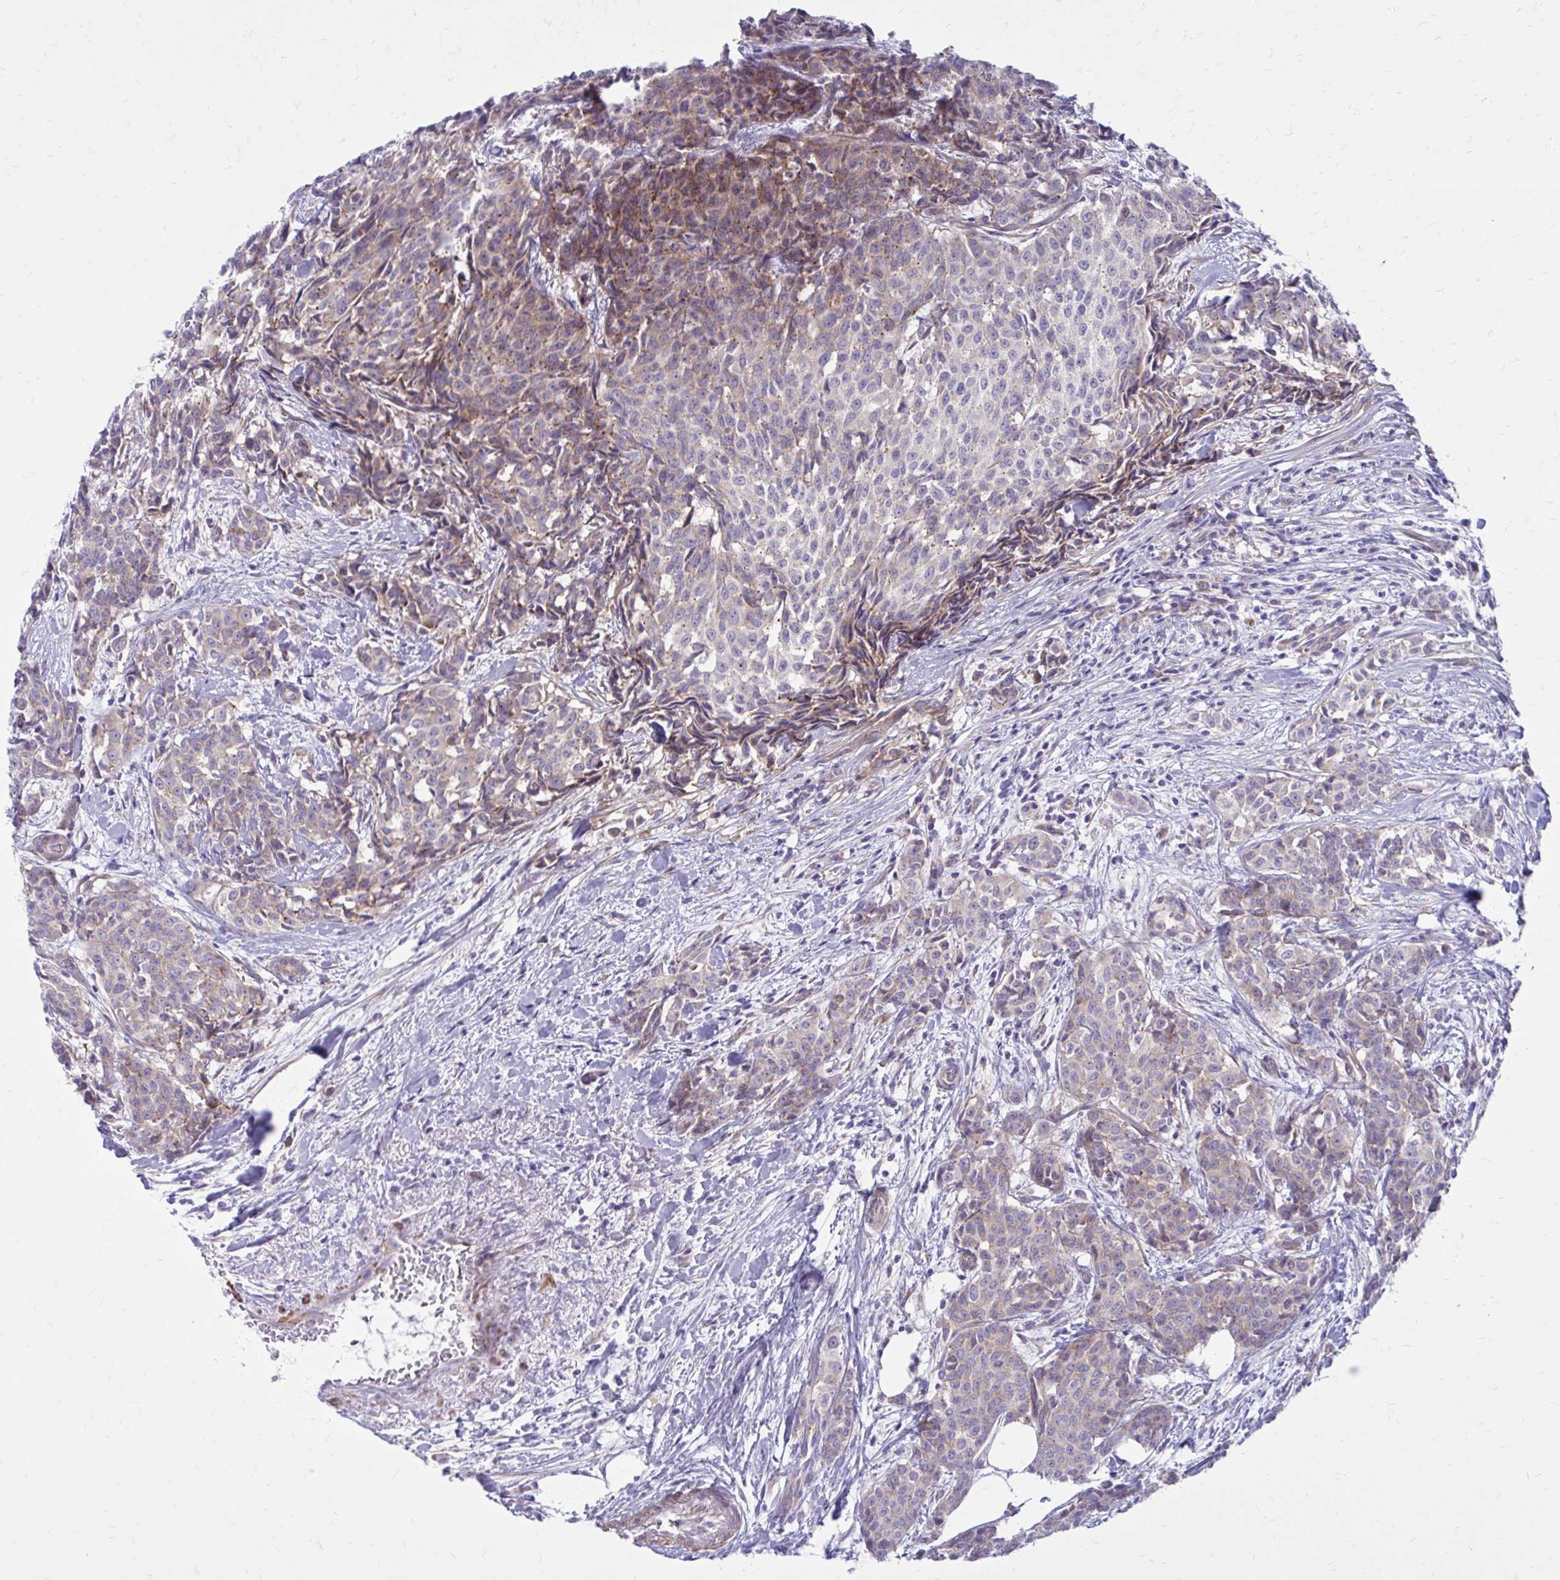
{"staining": {"intensity": "moderate", "quantity": "<25%", "location": "cytoplasmic/membranous"}, "tissue": "breast cancer", "cell_type": "Tumor cells", "image_type": "cancer", "snomed": [{"axis": "morphology", "description": "Duct carcinoma"}, {"axis": "topography", "description": "Breast"}], "caption": "A low amount of moderate cytoplasmic/membranous positivity is identified in about <25% of tumor cells in breast cancer (infiltrating ductal carcinoma) tissue.", "gene": "GIGYF2", "patient": {"sex": "female", "age": 91}}